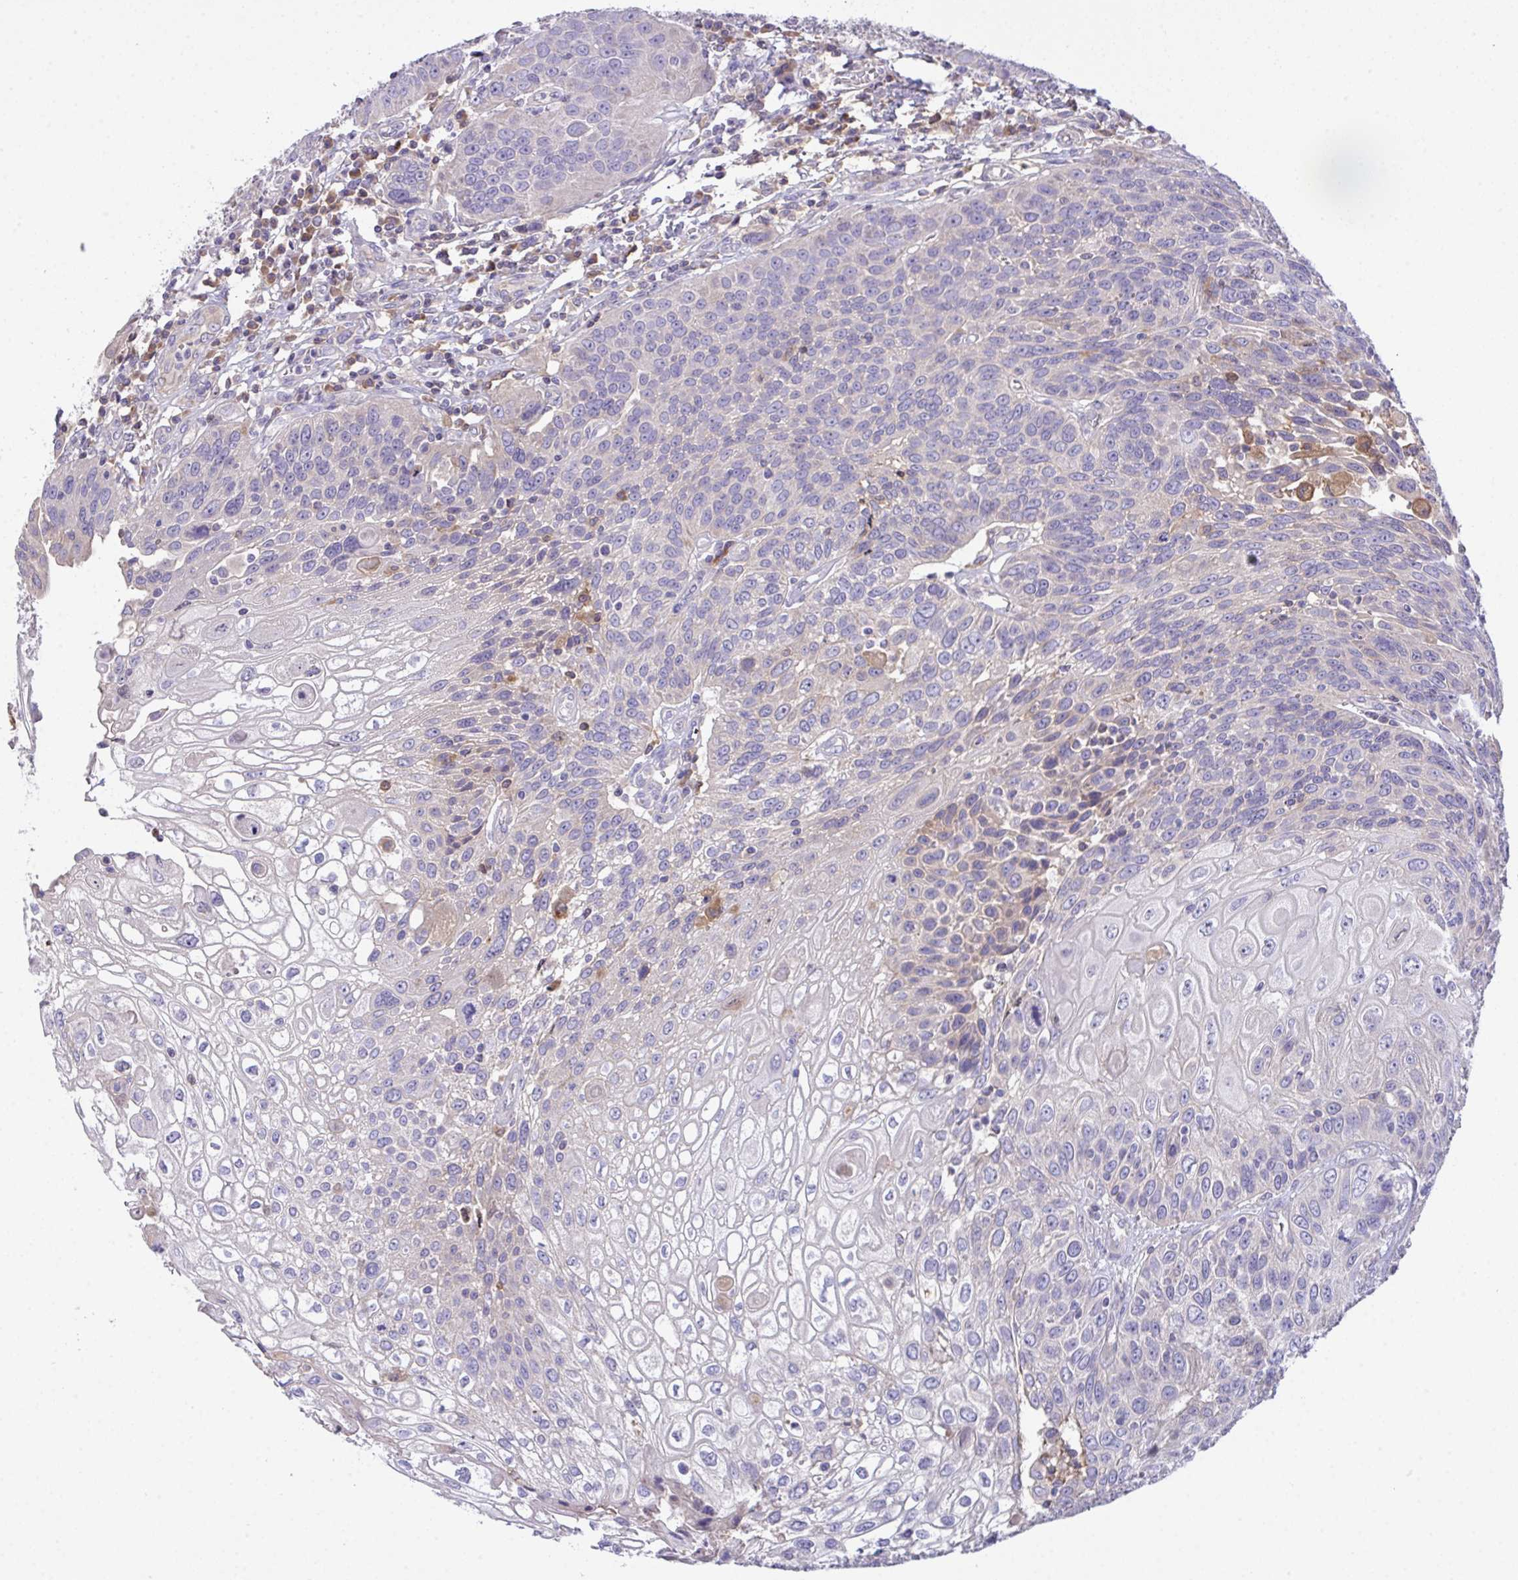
{"staining": {"intensity": "negative", "quantity": "none", "location": "none"}, "tissue": "urothelial cancer", "cell_type": "Tumor cells", "image_type": "cancer", "snomed": [{"axis": "morphology", "description": "Urothelial carcinoma, High grade"}, {"axis": "topography", "description": "Urinary bladder"}], "caption": "Immunohistochemical staining of urothelial cancer exhibits no significant positivity in tumor cells.", "gene": "ZNF581", "patient": {"sex": "female", "age": 70}}